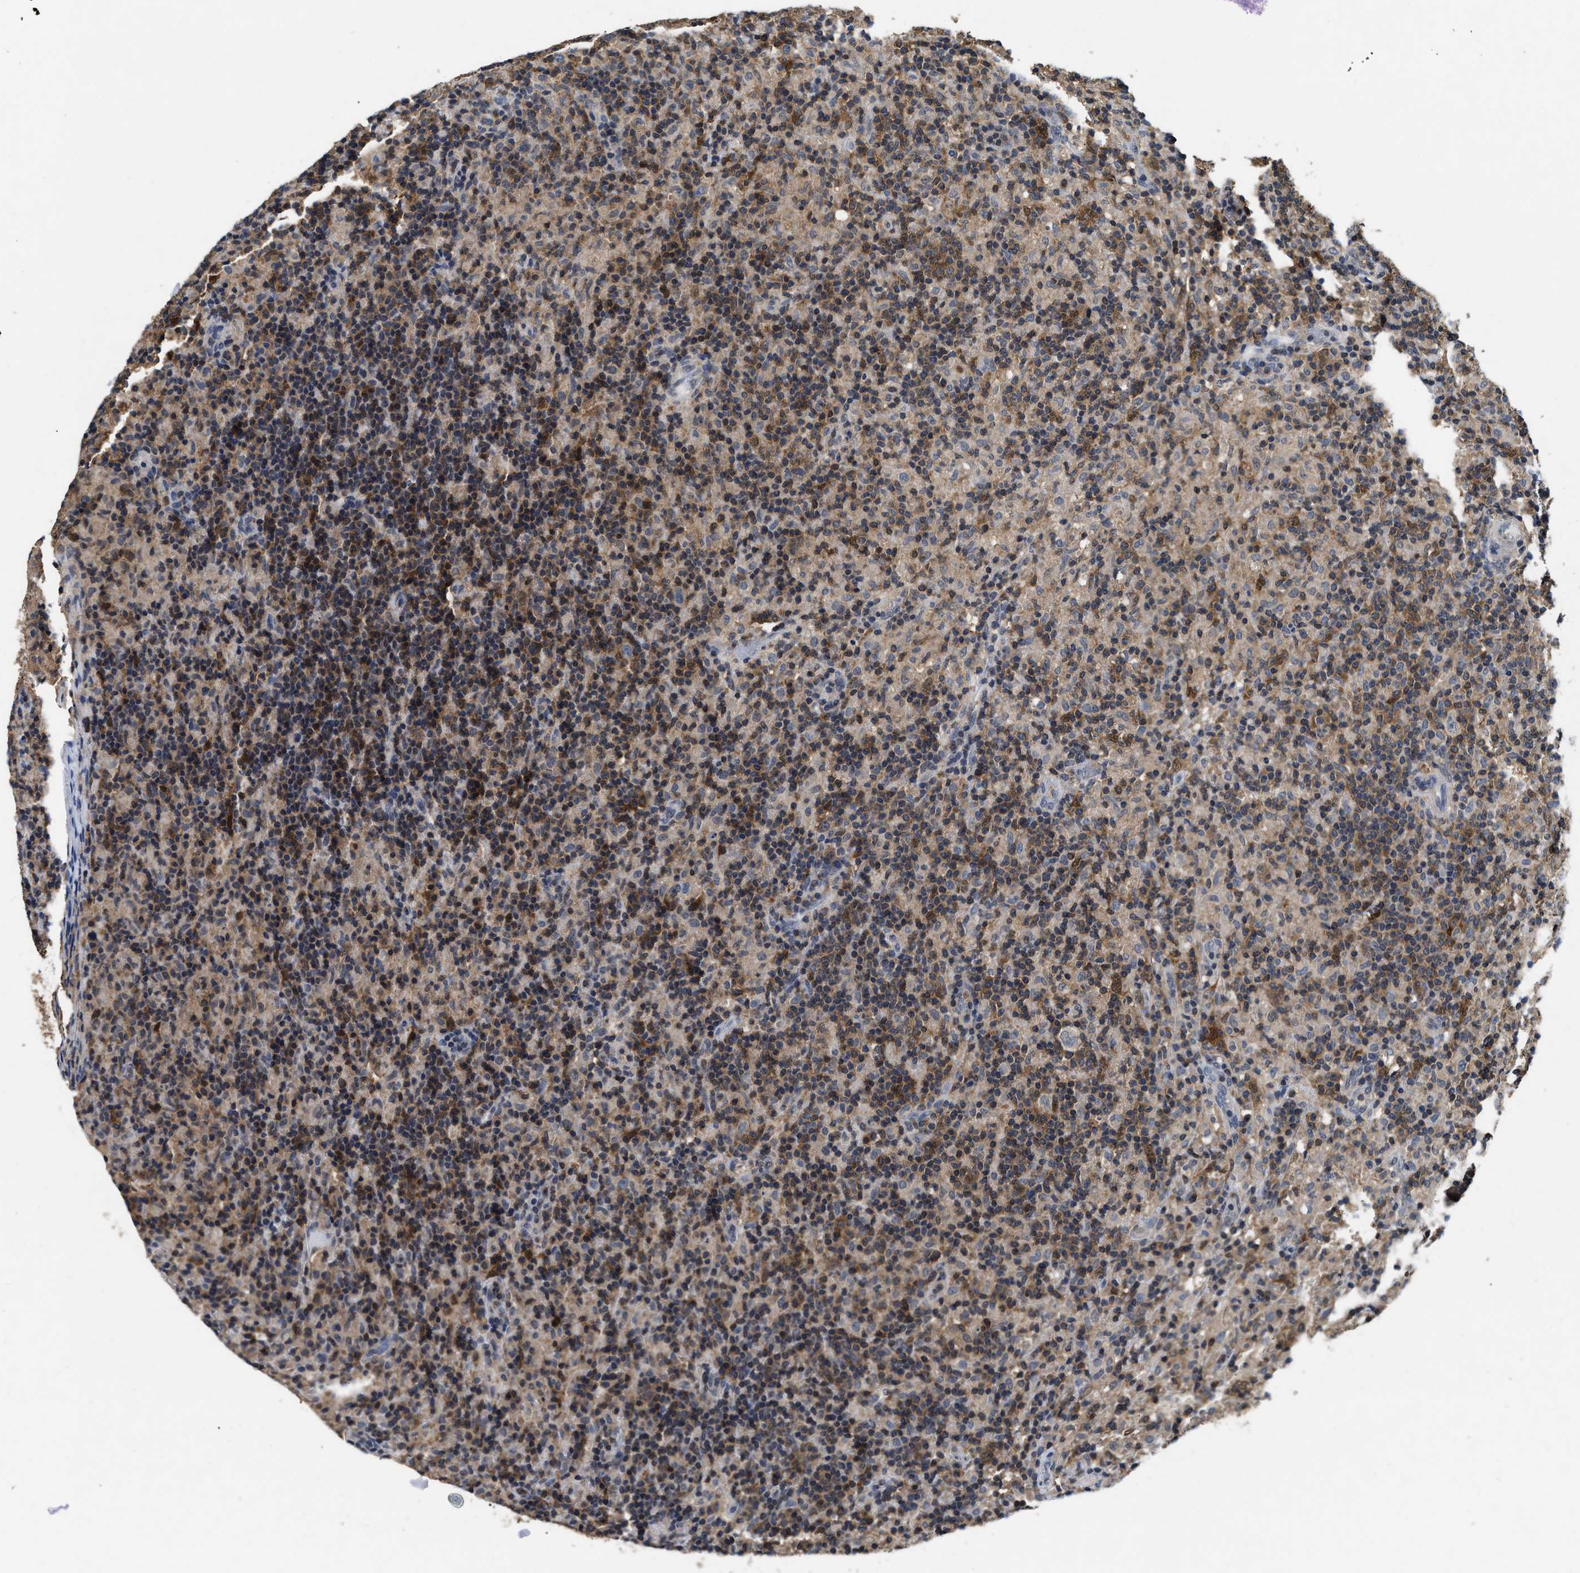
{"staining": {"intensity": "negative", "quantity": "none", "location": "none"}, "tissue": "lymphoma", "cell_type": "Tumor cells", "image_type": "cancer", "snomed": [{"axis": "morphology", "description": "Hodgkin's disease, NOS"}, {"axis": "topography", "description": "Lymph node"}], "caption": "There is no significant positivity in tumor cells of lymphoma.", "gene": "ACAT2", "patient": {"sex": "male", "age": 70}}